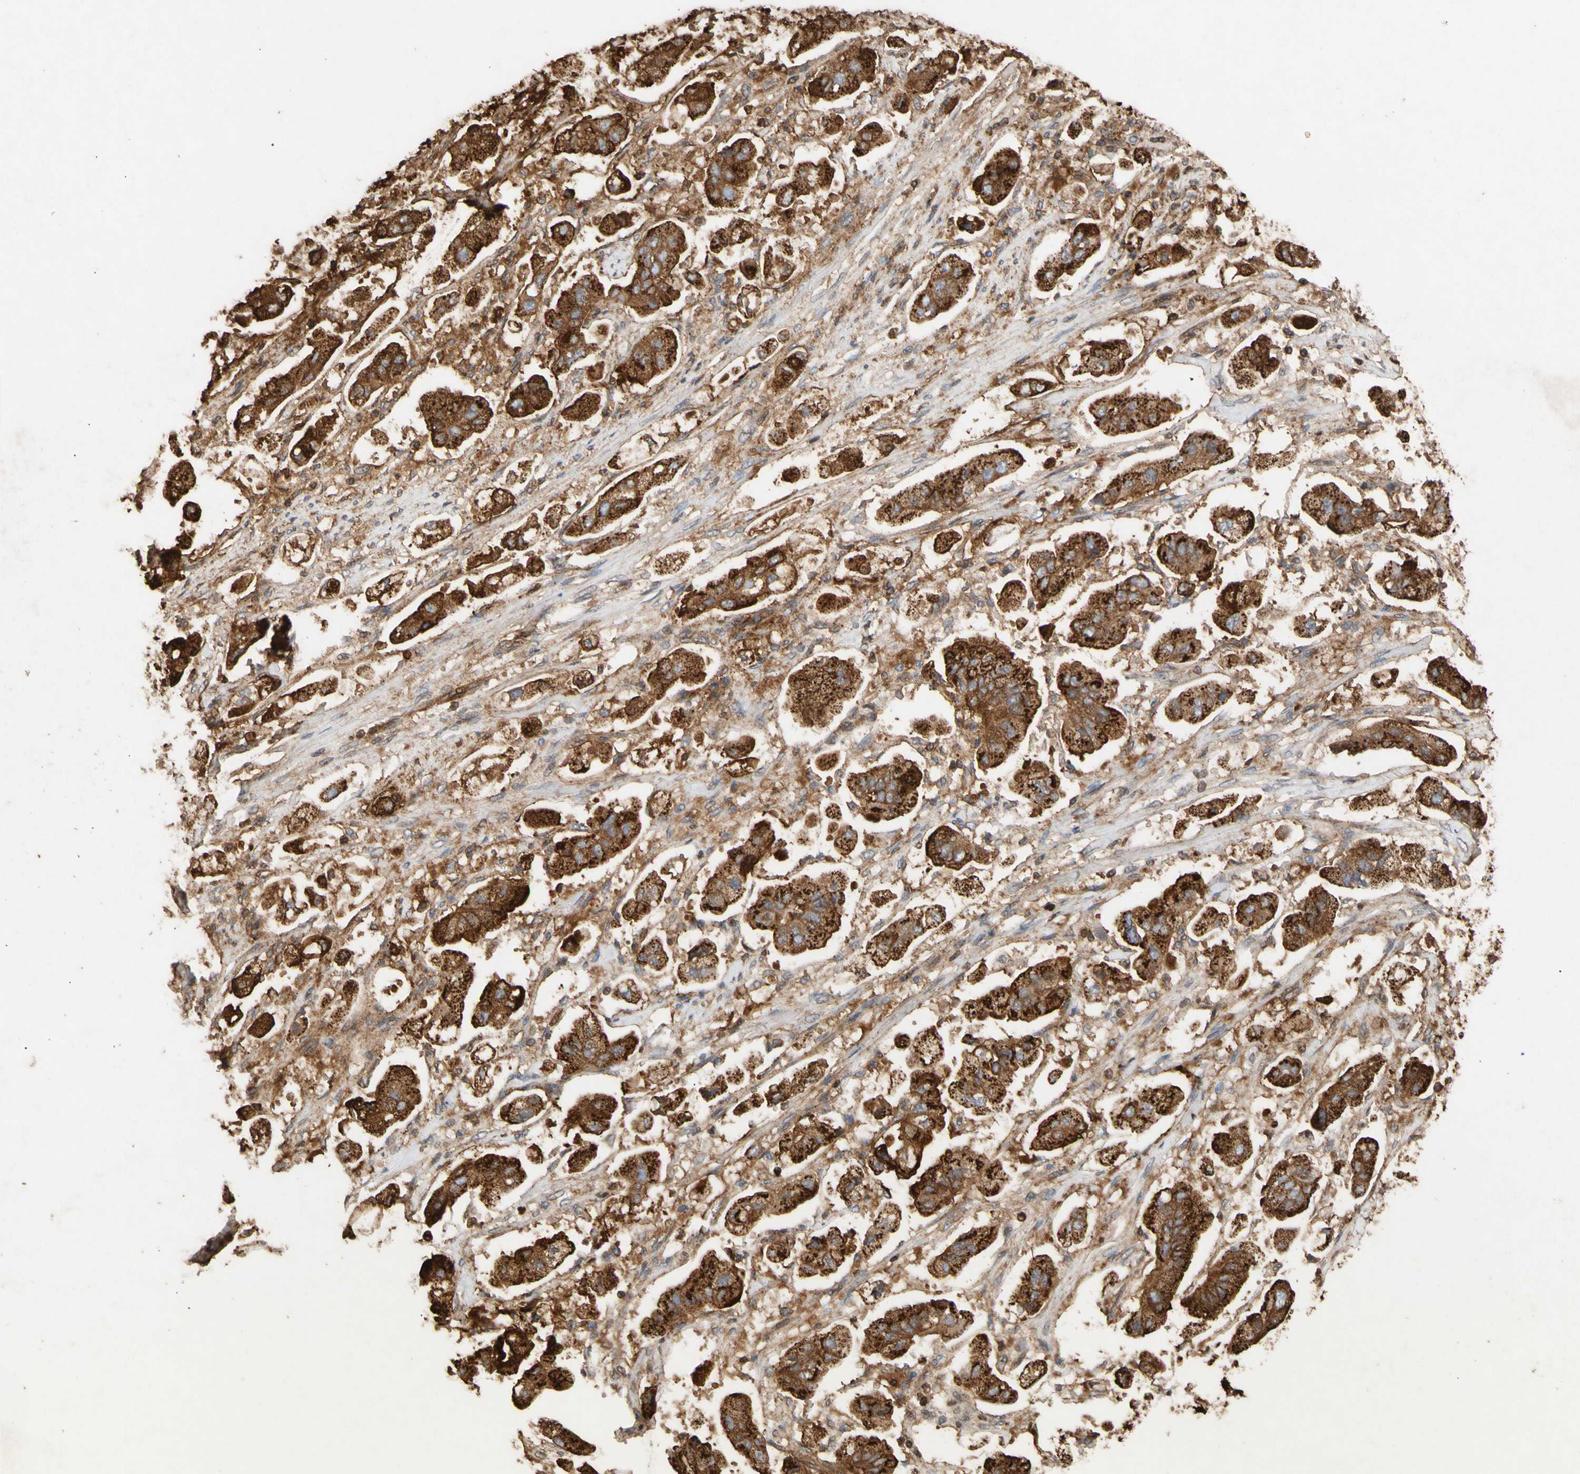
{"staining": {"intensity": "strong", "quantity": ">75%", "location": "cytoplasmic/membranous"}, "tissue": "stomach cancer", "cell_type": "Tumor cells", "image_type": "cancer", "snomed": [{"axis": "morphology", "description": "Adenocarcinoma, NOS"}, {"axis": "topography", "description": "Stomach"}], "caption": "DAB immunohistochemical staining of human stomach adenocarcinoma demonstrates strong cytoplasmic/membranous protein positivity in approximately >75% of tumor cells.", "gene": "ATP2A3", "patient": {"sex": "male", "age": 62}}